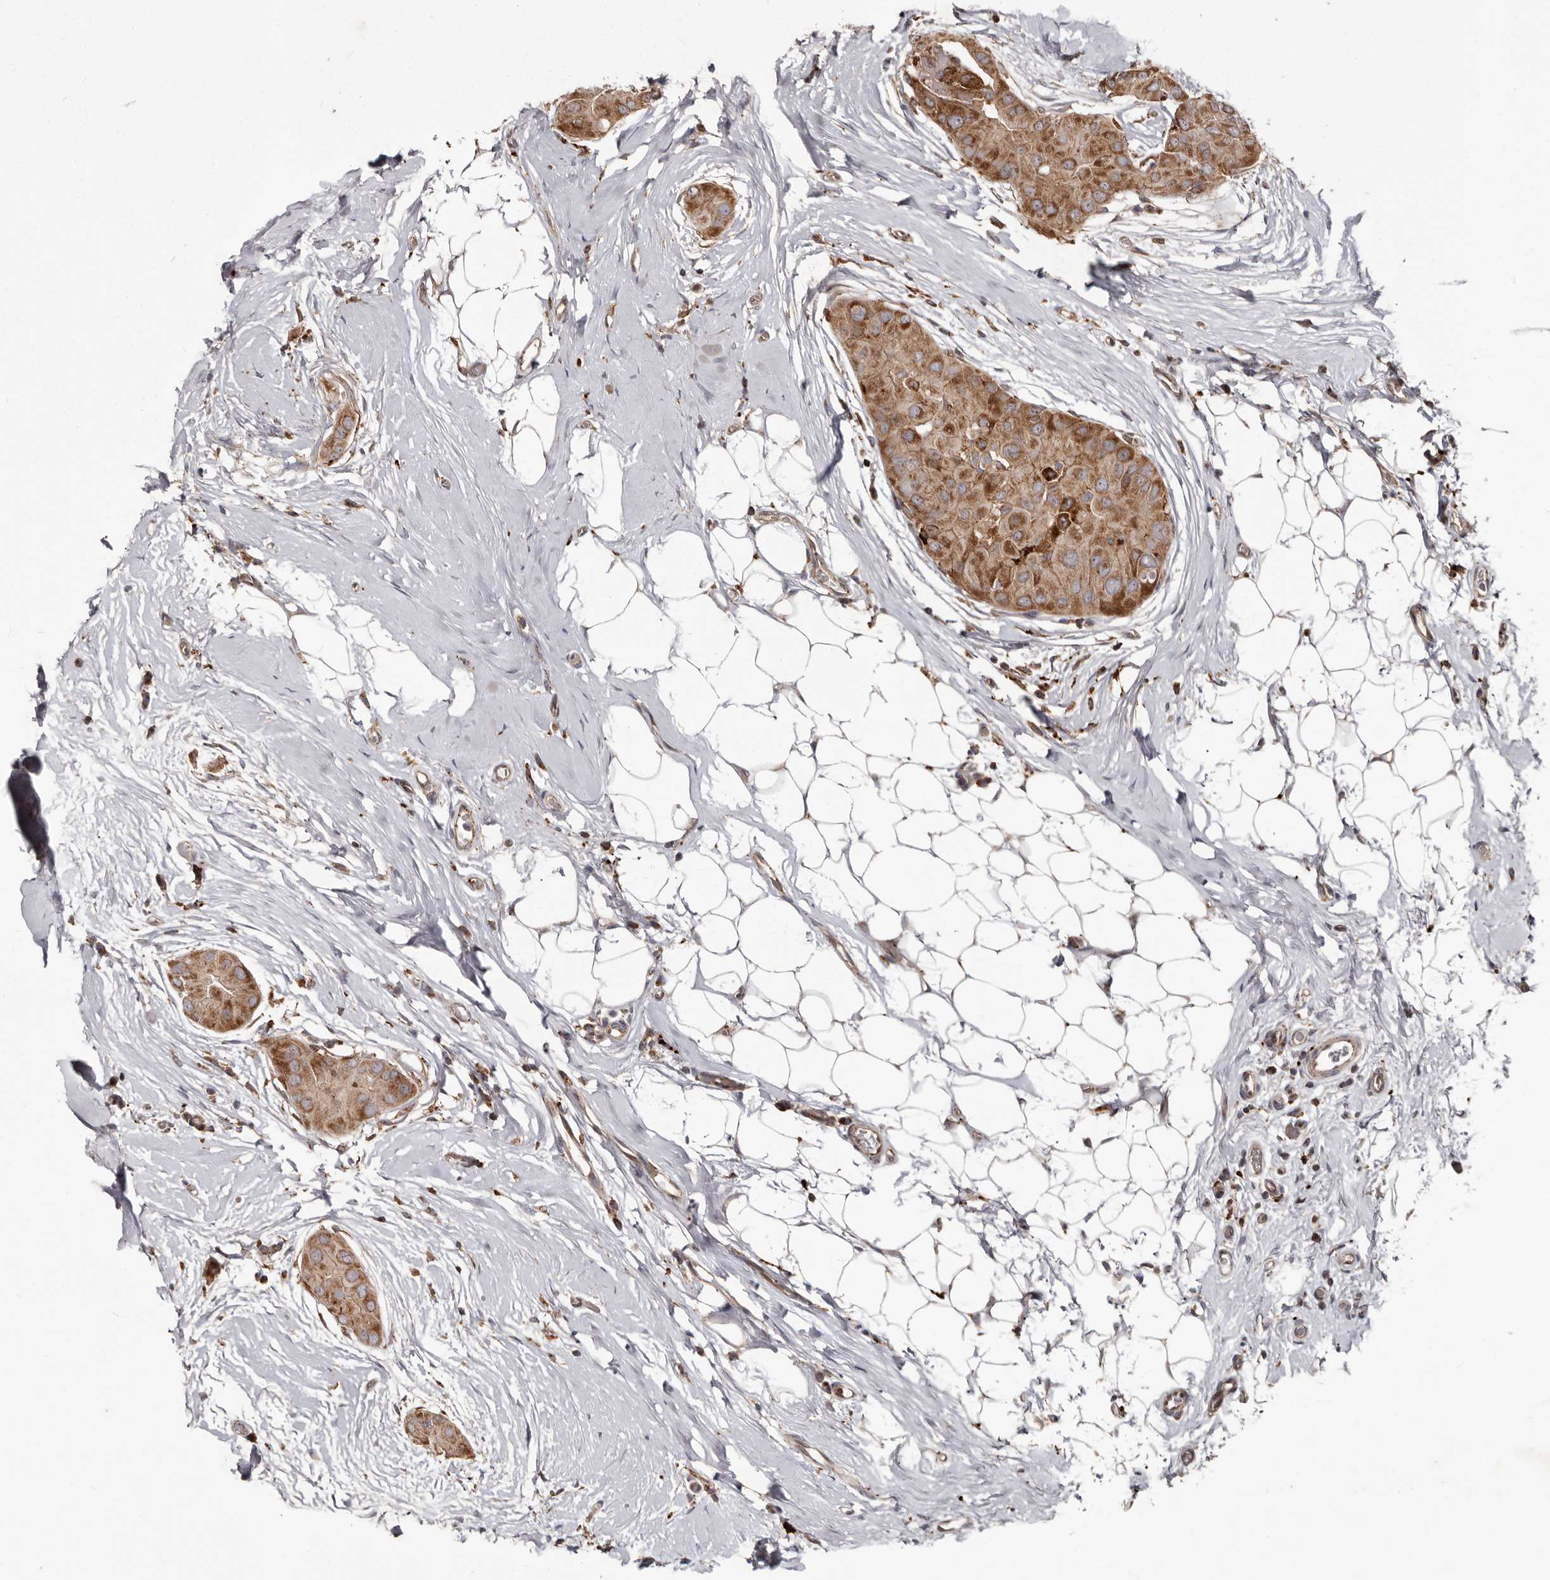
{"staining": {"intensity": "moderate", "quantity": ">75%", "location": "cytoplasmic/membranous"}, "tissue": "thyroid cancer", "cell_type": "Tumor cells", "image_type": "cancer", "snomed": [{"axis": "morphology", "description": "Papillary adenocarcinoma, NOS"}, {"axis": "topography", "description": "Thyroid gland"}], "caption": "Thyroid cancer (papillary adenocarcinoma) was stained to show a protein in brown. There is medium levels of moderate cytoplasmic/membranous staining in approximately >75% of tumor cells.", "gene": "NUP43", "patient": {"sex": "male", "age": 33}}